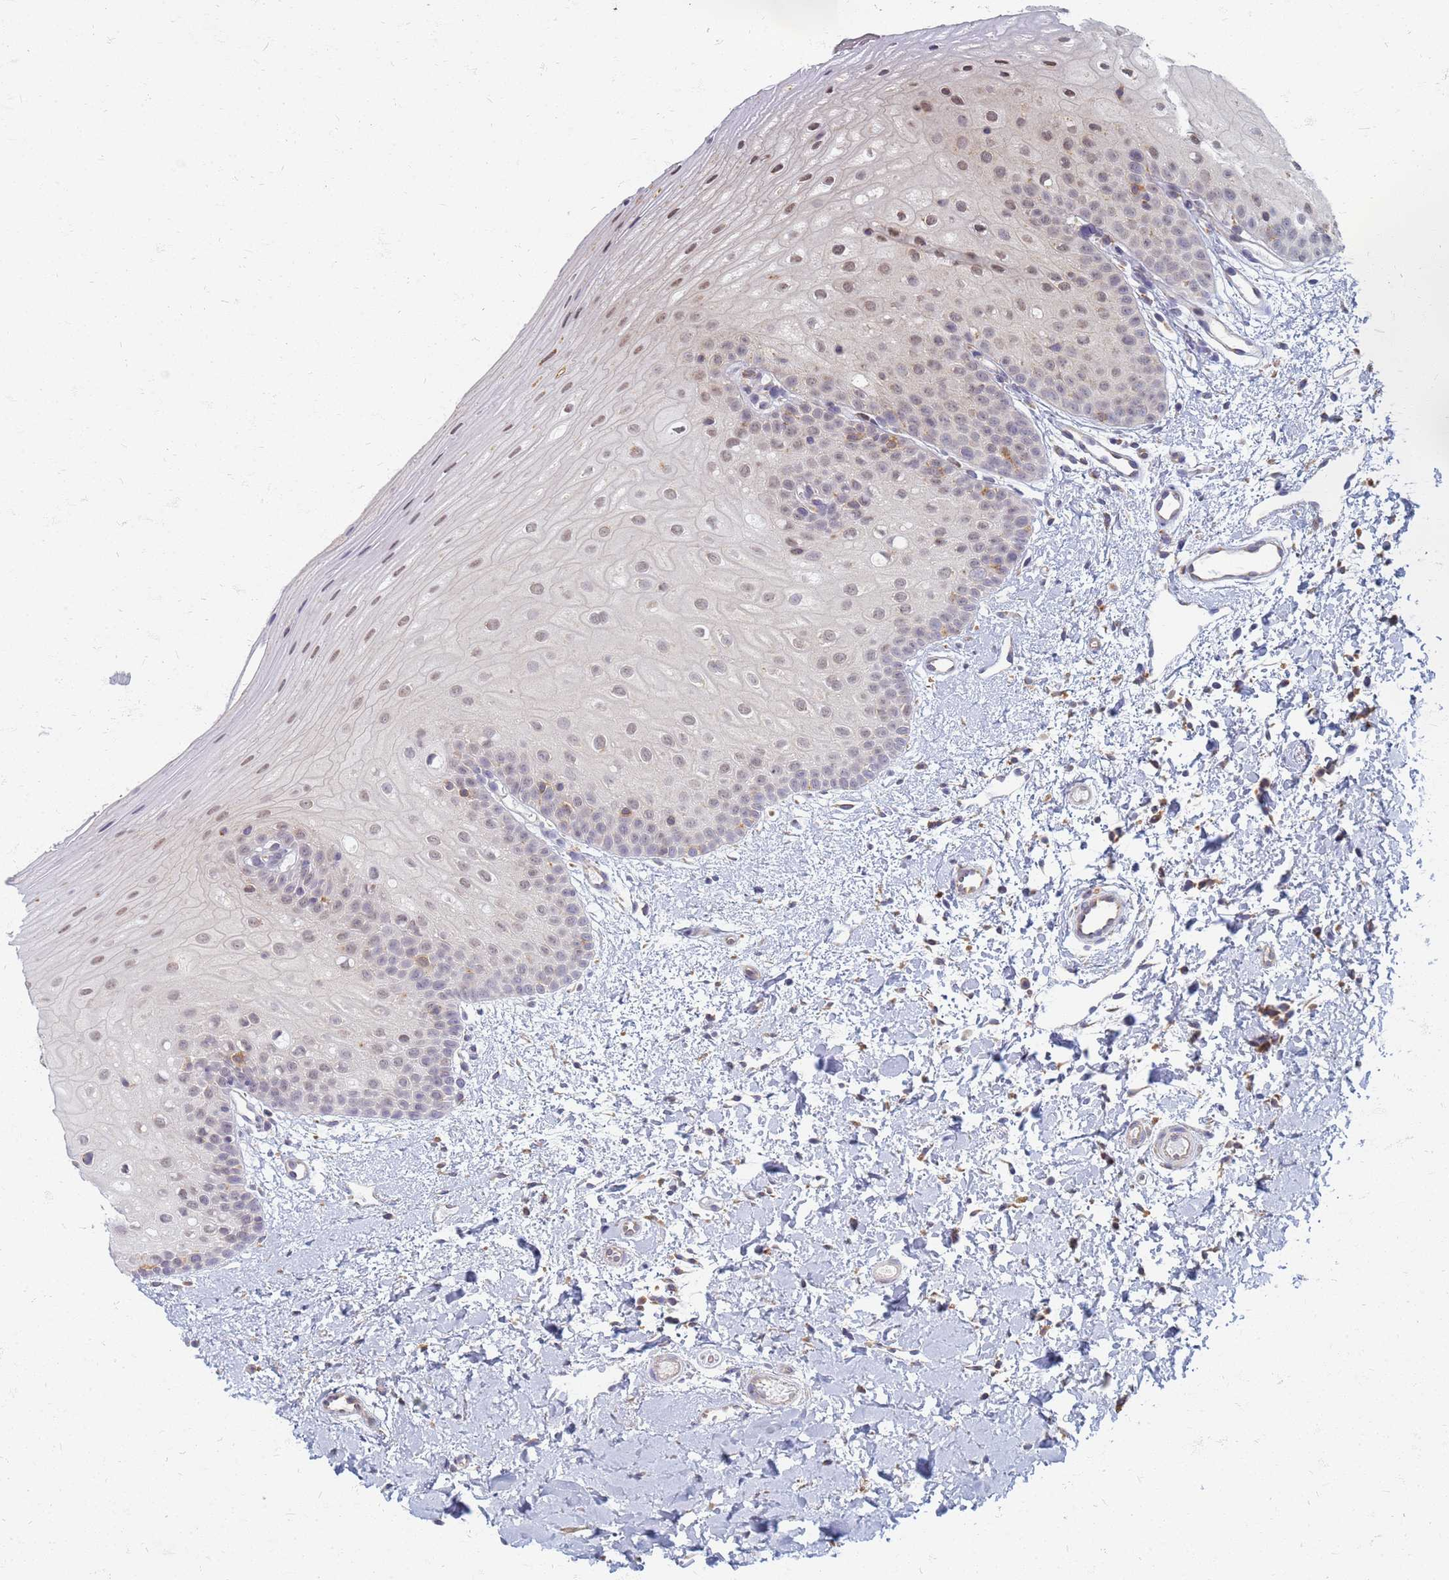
{"staining": {"intensity": "weak", "quantity": "25%-75%", "location": "nuclear"}, "tissue": "oral mucosa", "cell_type": "Squamous epithelial cells", "image_type": "normal", "snomed": [{"axis": "morphology", "description": "Normal tissue, NOS"}, {"axis": "topography", "description": "Oral tissue"}], "caption": "High-power microscopy captured an immunohistochemistry (IHC) histopathology image of benign oral mucosa, revealing weak nuclear positivity in about 25%-75% of squamous epithelial cells. The staining was performed using DAB (3,3'-diaminobenzidine), with brown indicating positive protein expression. Nuclei are stained blue with hematoxylin.", "gene": "ATP6V1E1", "patient": {"sex": "female", "age": 67}}